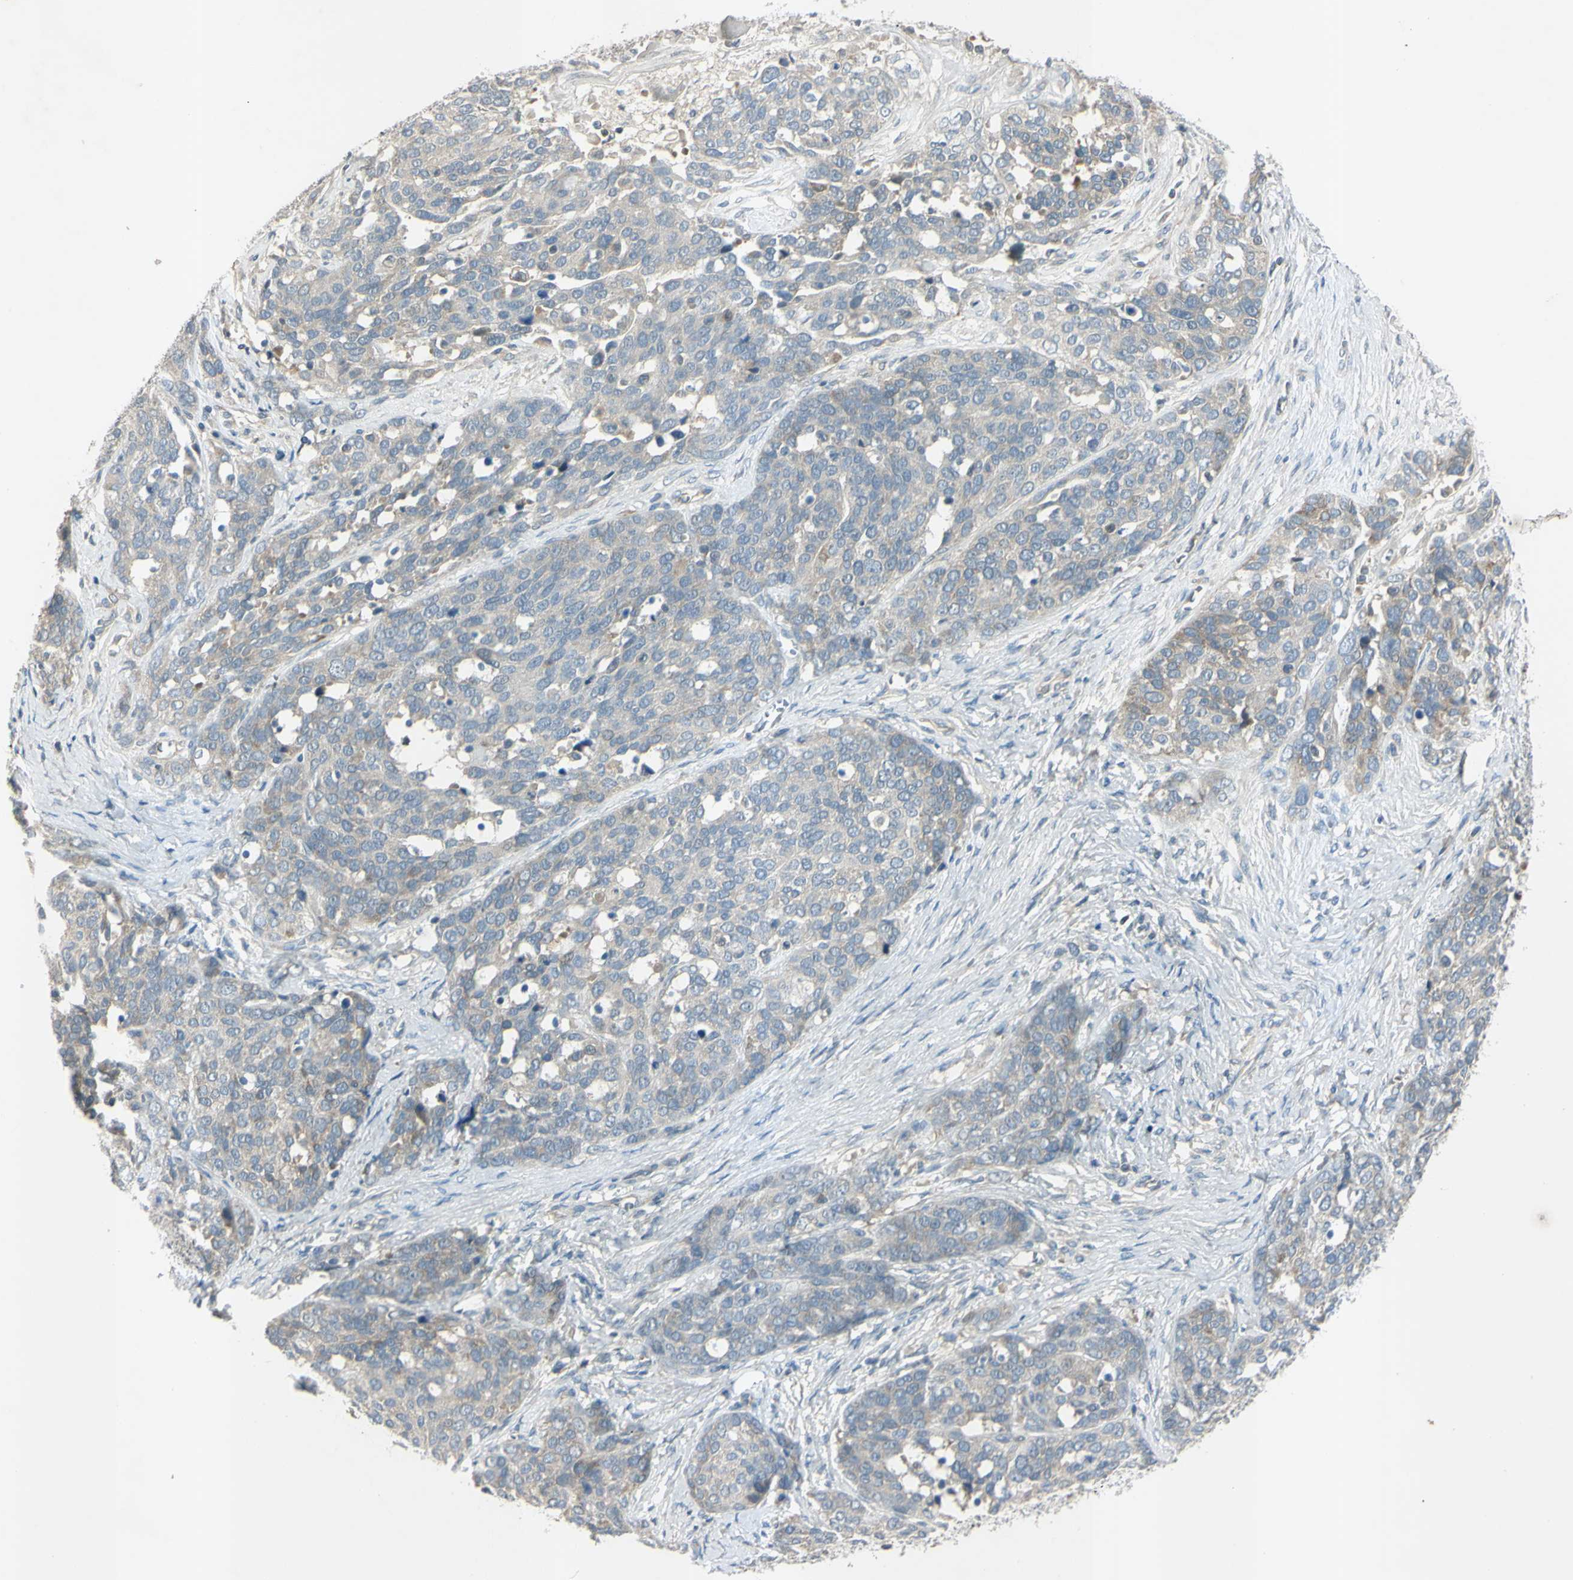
{"staining": {"intensity": "negative", "quantity": "none", "location": "none"}, "tissue": "ovarian cancer", "cell_type": "Tumor cells", "image_type": "cancer", "snomed": [{"axis": "morphology", "description": "Cystadenocarcinoma, serous, NOS"}, {"axis": "topography", "description": "Ovary"}], "caption": "Tumor cells are negative for protein expression in human serous cystadenocarcinoma (ovarian).", "gene": "AATK", "patient": {"sex": "female", "age": 44}}